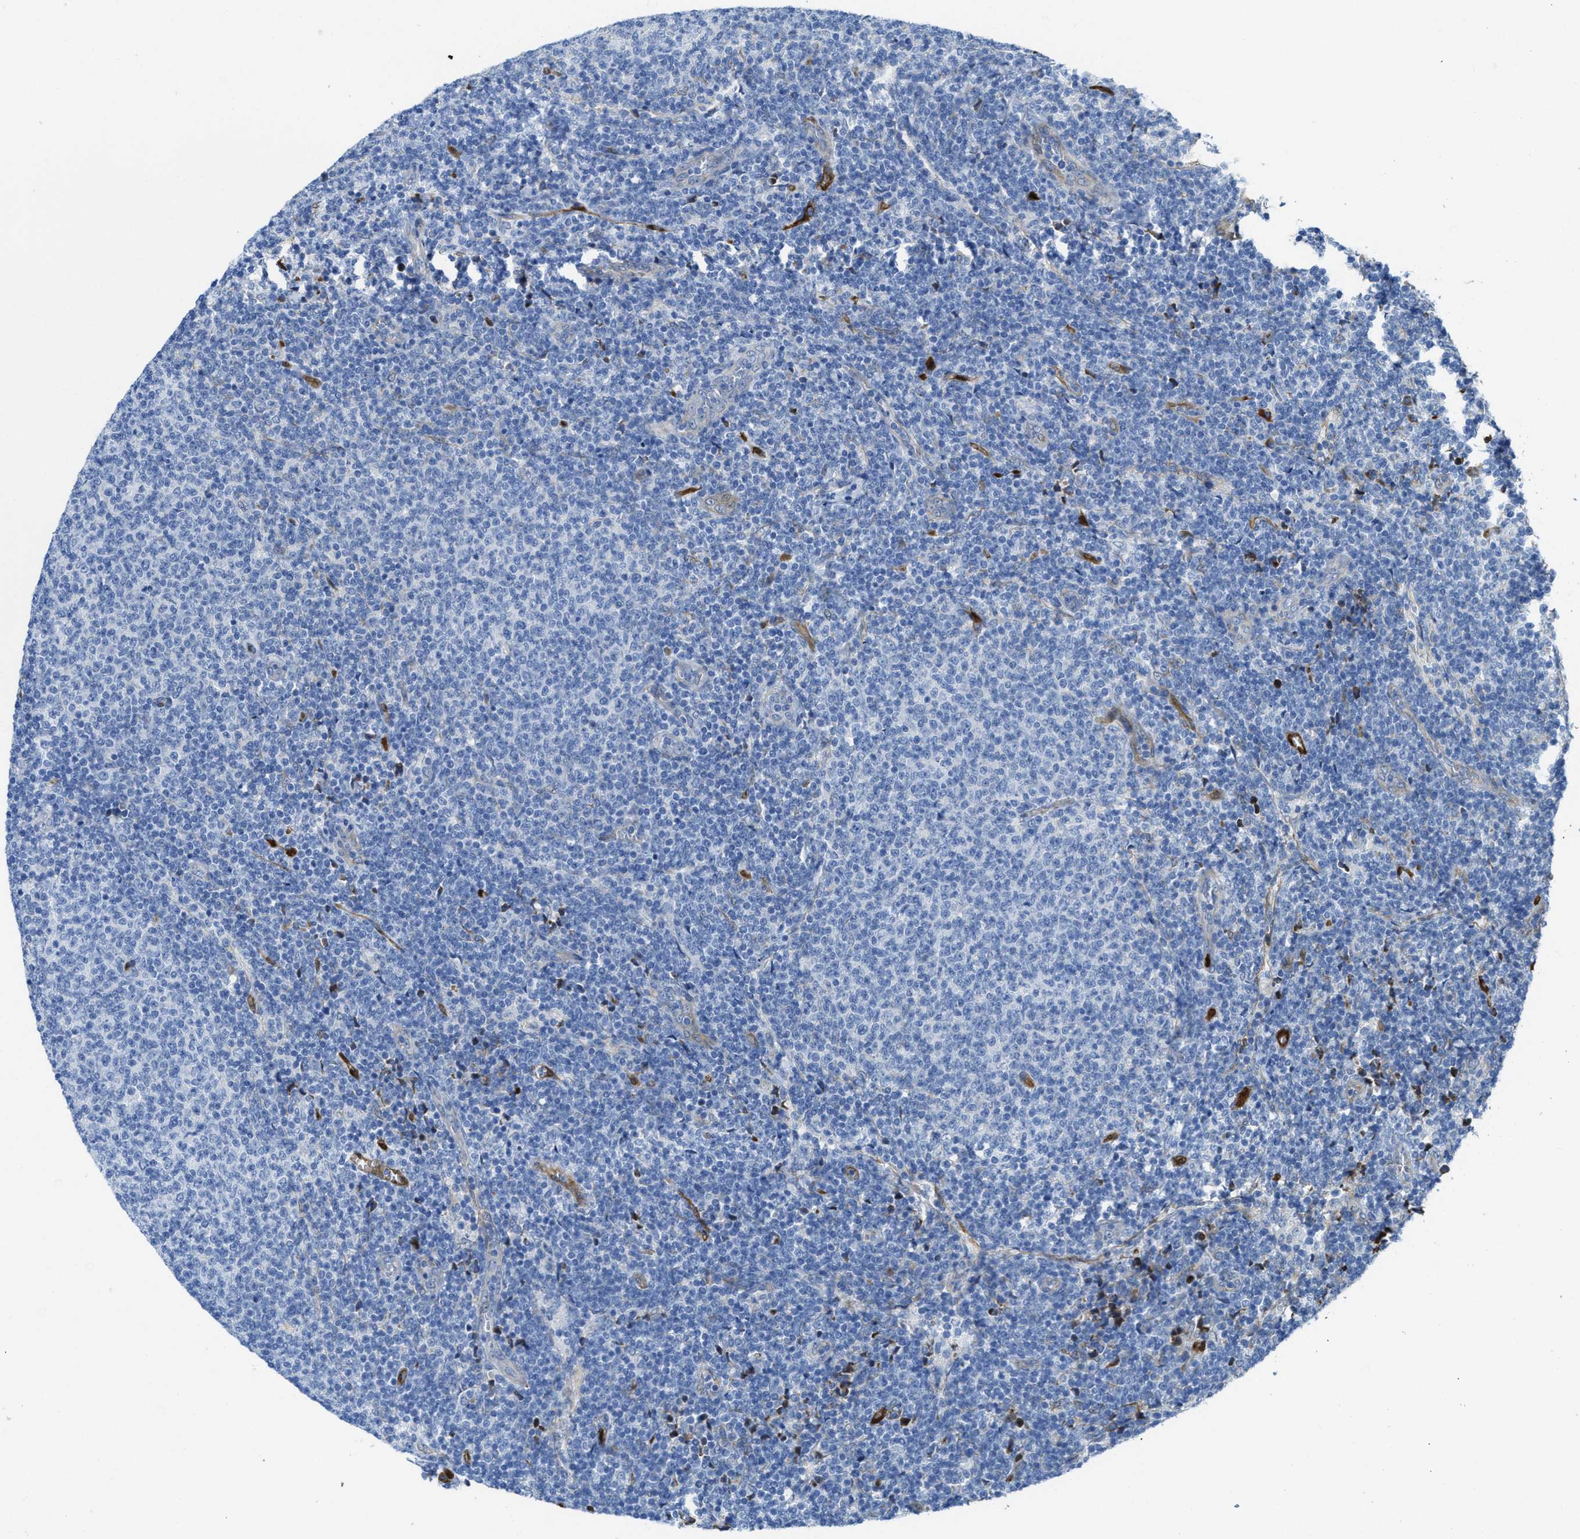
{"staining": {"intensity": "negative", "quantity": "none", "location": "none"}, "tissue": "lymphoma", "cell_type": "Tumor cells", "image_type": "cancer", "snomed": [{"axis": "morphology", "description": "Malignant lymphoma, non-Hodgkin's type, Low grade"}, {"axis": "topography", "description": "Lymph node"}], "caption": "Lymphoma stained for a protein using immunohistochemistry (IHC) exhibits no staining tumor cells.", "gene": "ASS1", "patient": {"sex": "male", "age": 66}}